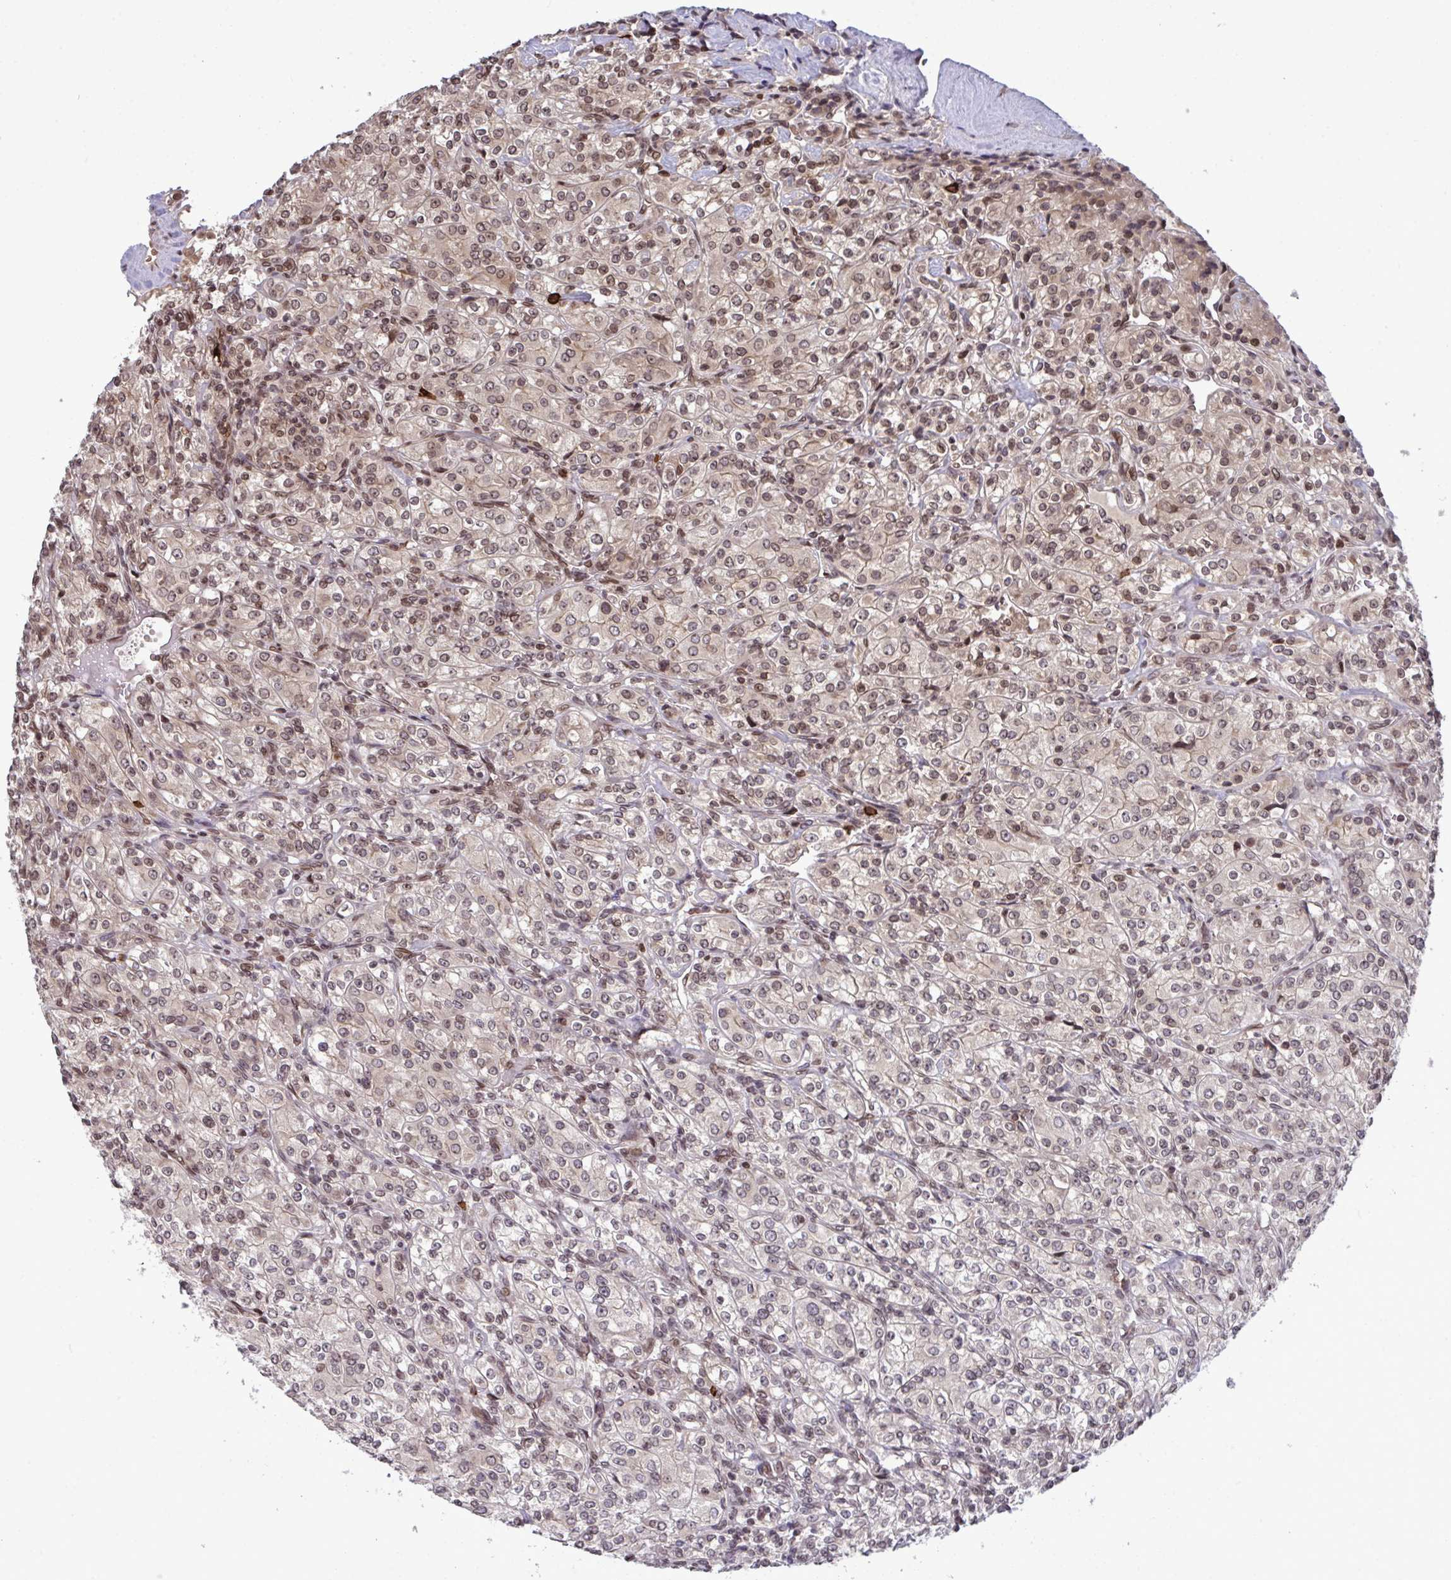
{"staining": {"intensity": "moderate", "quantity": "25%-75%", "location": "nuclear"}, "tissue": "renal cancer", "cell_type": "Tumor cells", "image_type": "cancer", "snomed": [{"axis": "morphology", "description": "Adenocarcinoma, NOS"}, {"axis": "topography", "description": "Kidney"}], "caption": "DAB immunohistochemical staining of renal cancer (adenocarcinoma) exhibits moderate nuclear protein expression in approximately 25%-75% of tumor cells.", "gene": "UXT", "patient": {"sex": "male", "age": 77}}